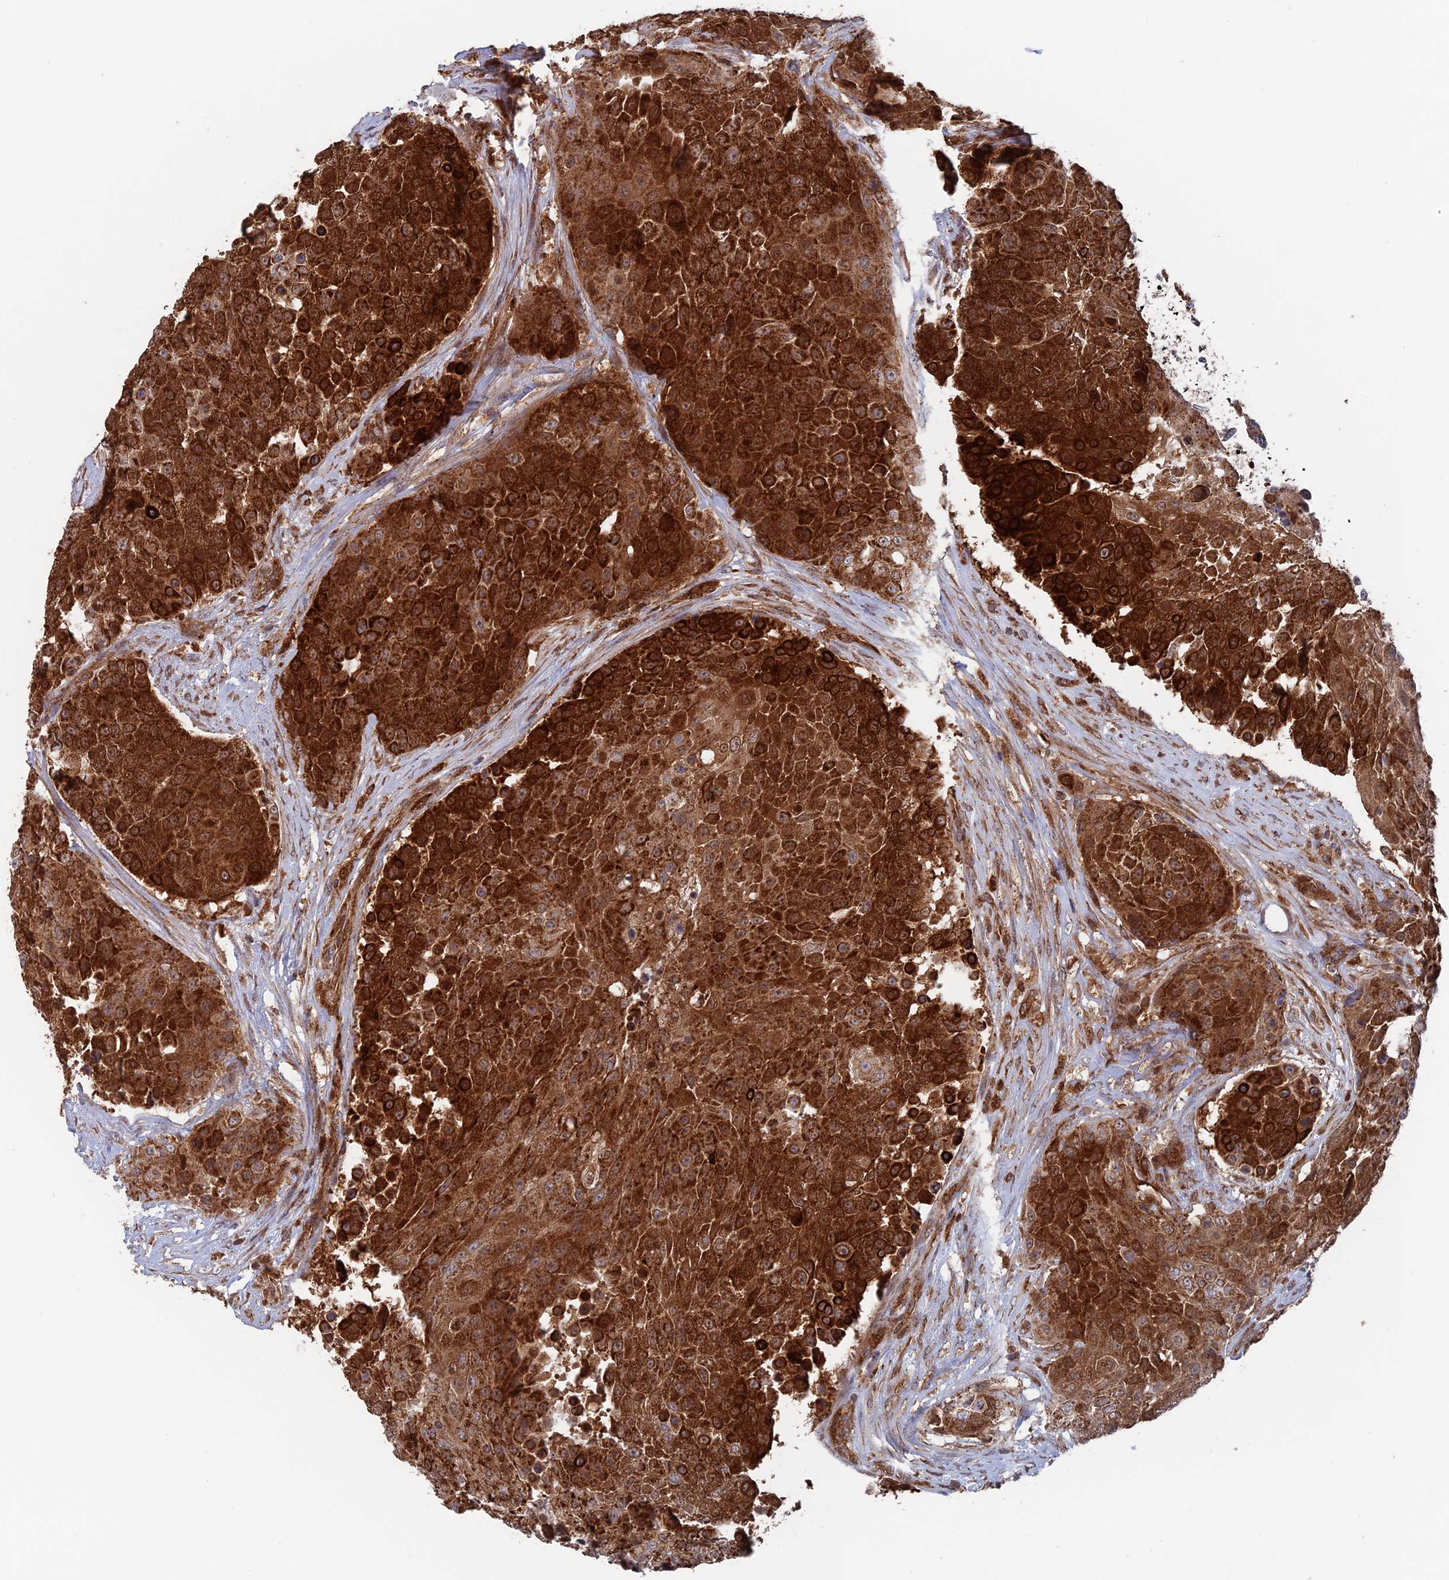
{"staining": {"intensity": "strong", "quantity": ">75%", "location": "cytoplasmic/membranous"}, "tissue": "urothelial cancer", "cell_type": "Tumor cells", "image_type": "cancer", "snomed": [{"axis": "morphology", "description": "Urothelial carcinoma, High grade"}, {"axis": "topography", "description": "Urinary bladder"}], "caption": "Immunohistochemical staining of human high-grade urothelial carcinoma shows high levels of strong cytoplasmic/membranous protein positivity in approximately >75% of tumor cells. (DAB (3,3'-diaminobenzidine) IHC, brown staining for protein, blue staining for nuclei).", "gene": "DTYMK", "patient": {"sex": "female", "age": 63}}